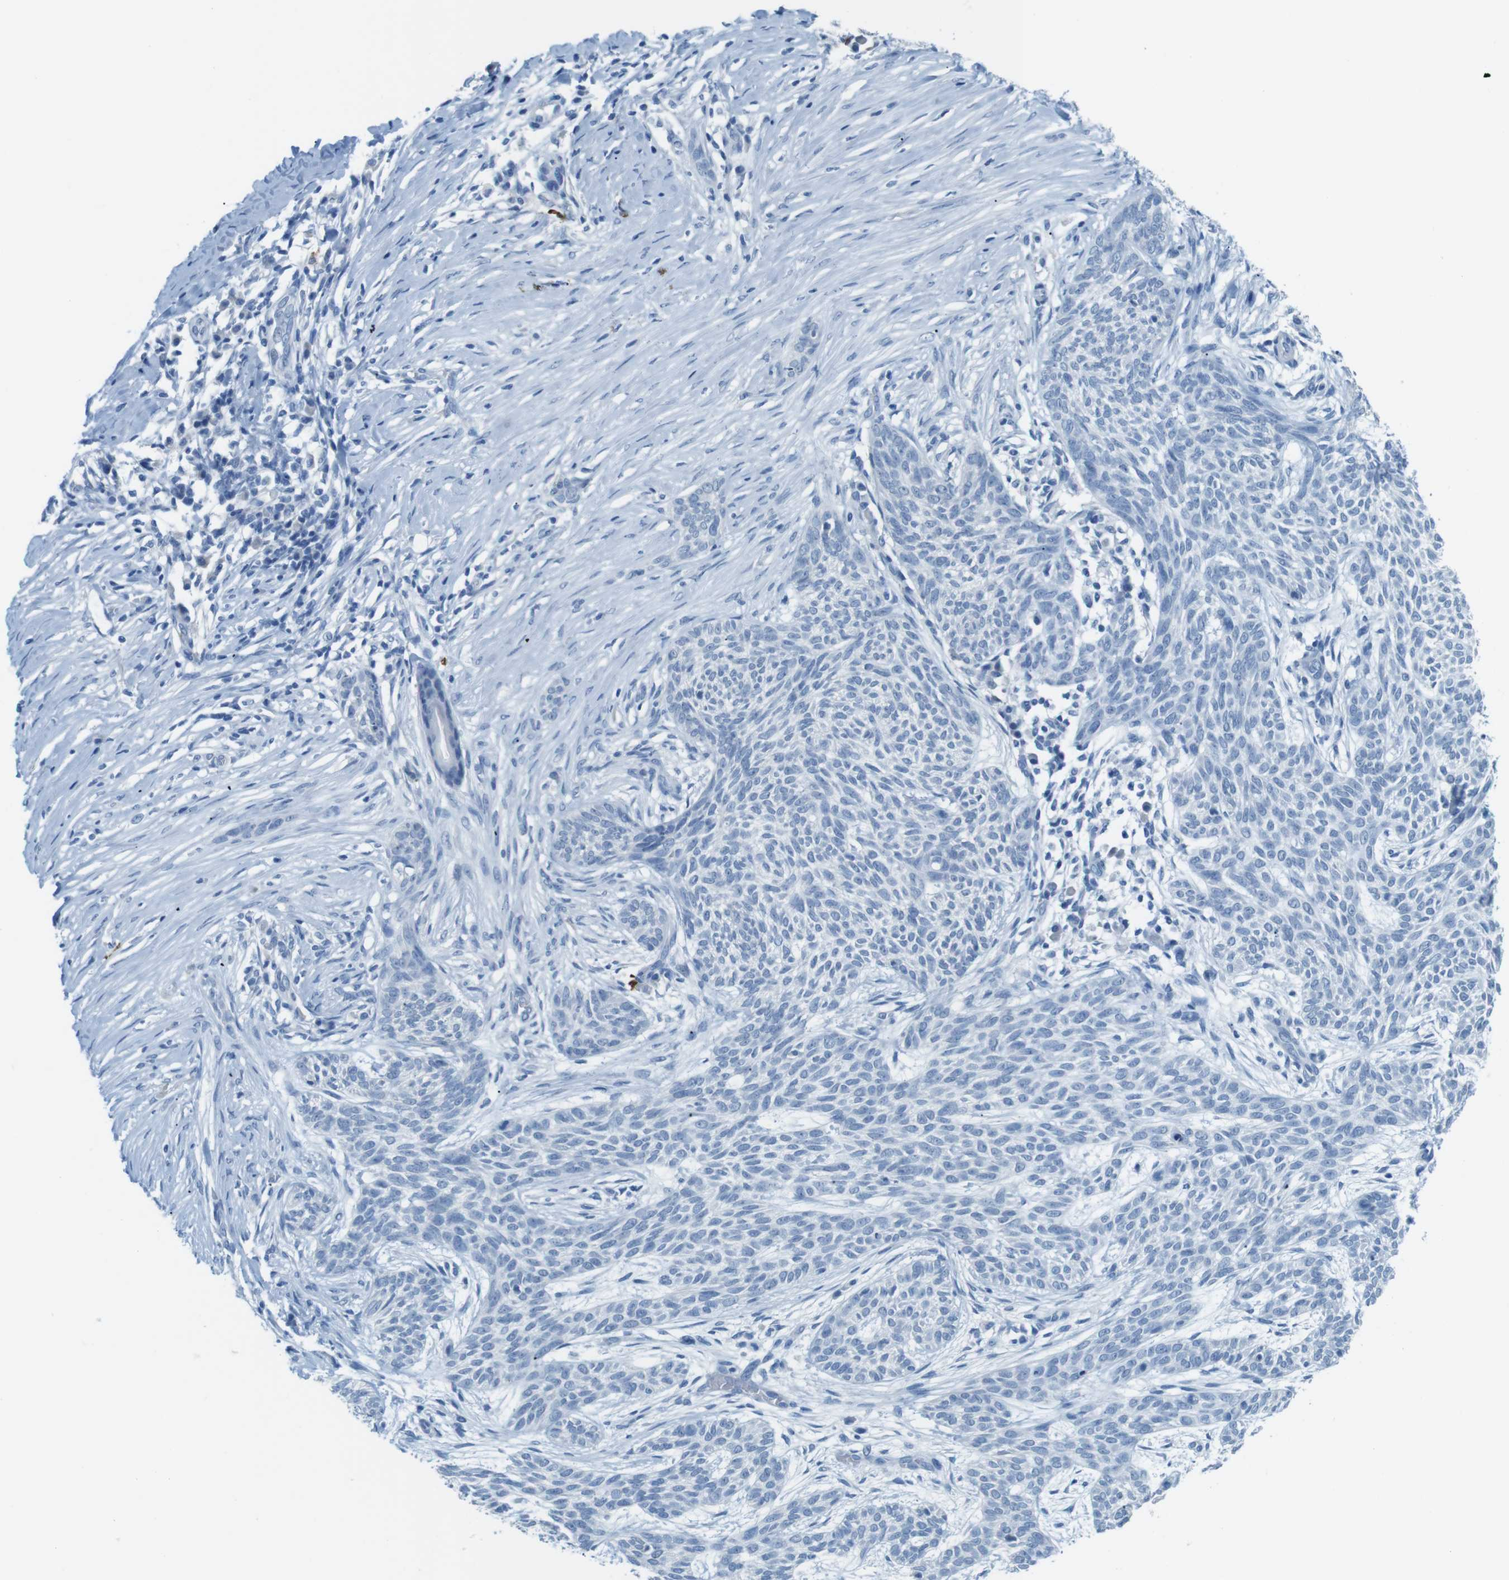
{"staining": {"intensity": "negative", "quantity": "none", "location": "none"}, "tissue": "skin cancer", "cell_type": "Tumor cells", "image_type": "cancer", "snomed": [{"axis": "morphology", "description": "Basal cell carcinoma"}, {"axis": "topography", "description": "Skin"}], "caption": "Tumor cells show no significant positivity in skin cancer.", "gene": "MCEMP1", "patient": {"sex": "female", "age": 59}}